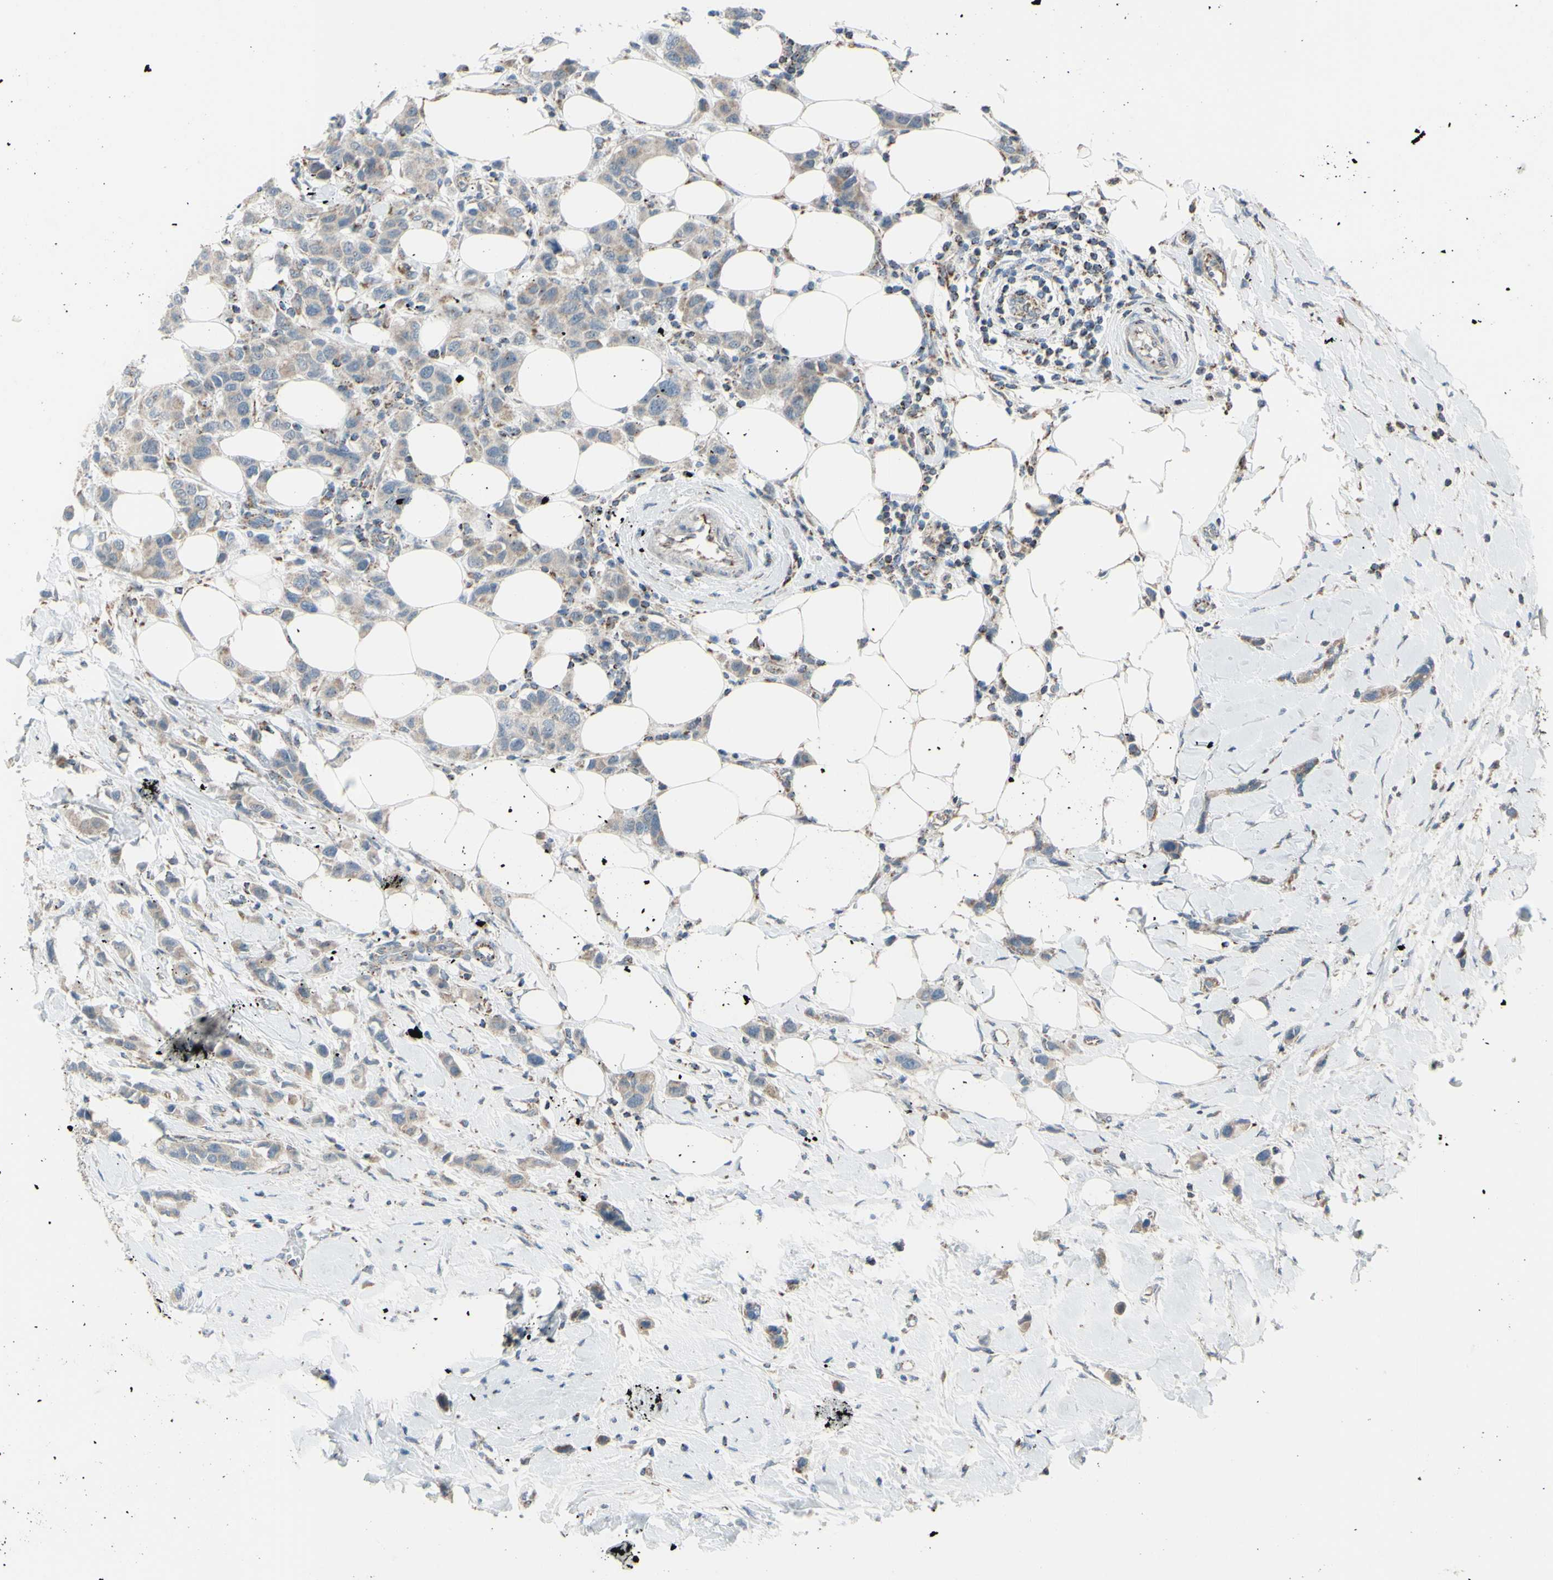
{"staining": {"intensity": "weak", "quantity": ">75%", "location": "cytoplasmic/membranous"}, "tissue": "breast cancer", "cell_type": "Tumor cells", "image_type": "cancer", "snomed": [{"axis": "morphology", "description": "Normal tissue, NOS"}, {"axis": "morphology", "description": "Duct carcinoma"}, {"axis": "topography", "description": "Breast"}], "caption": "Immunohistochemical staining of human breast cancer (infiltrating ductal carcinoma) shows low levels of weak cytoplasmic/membranous protein positivity in approximately >75% of tumor cells.", "gene": "GLT8D1", "patient": {"sex": "female", "age": 50}}